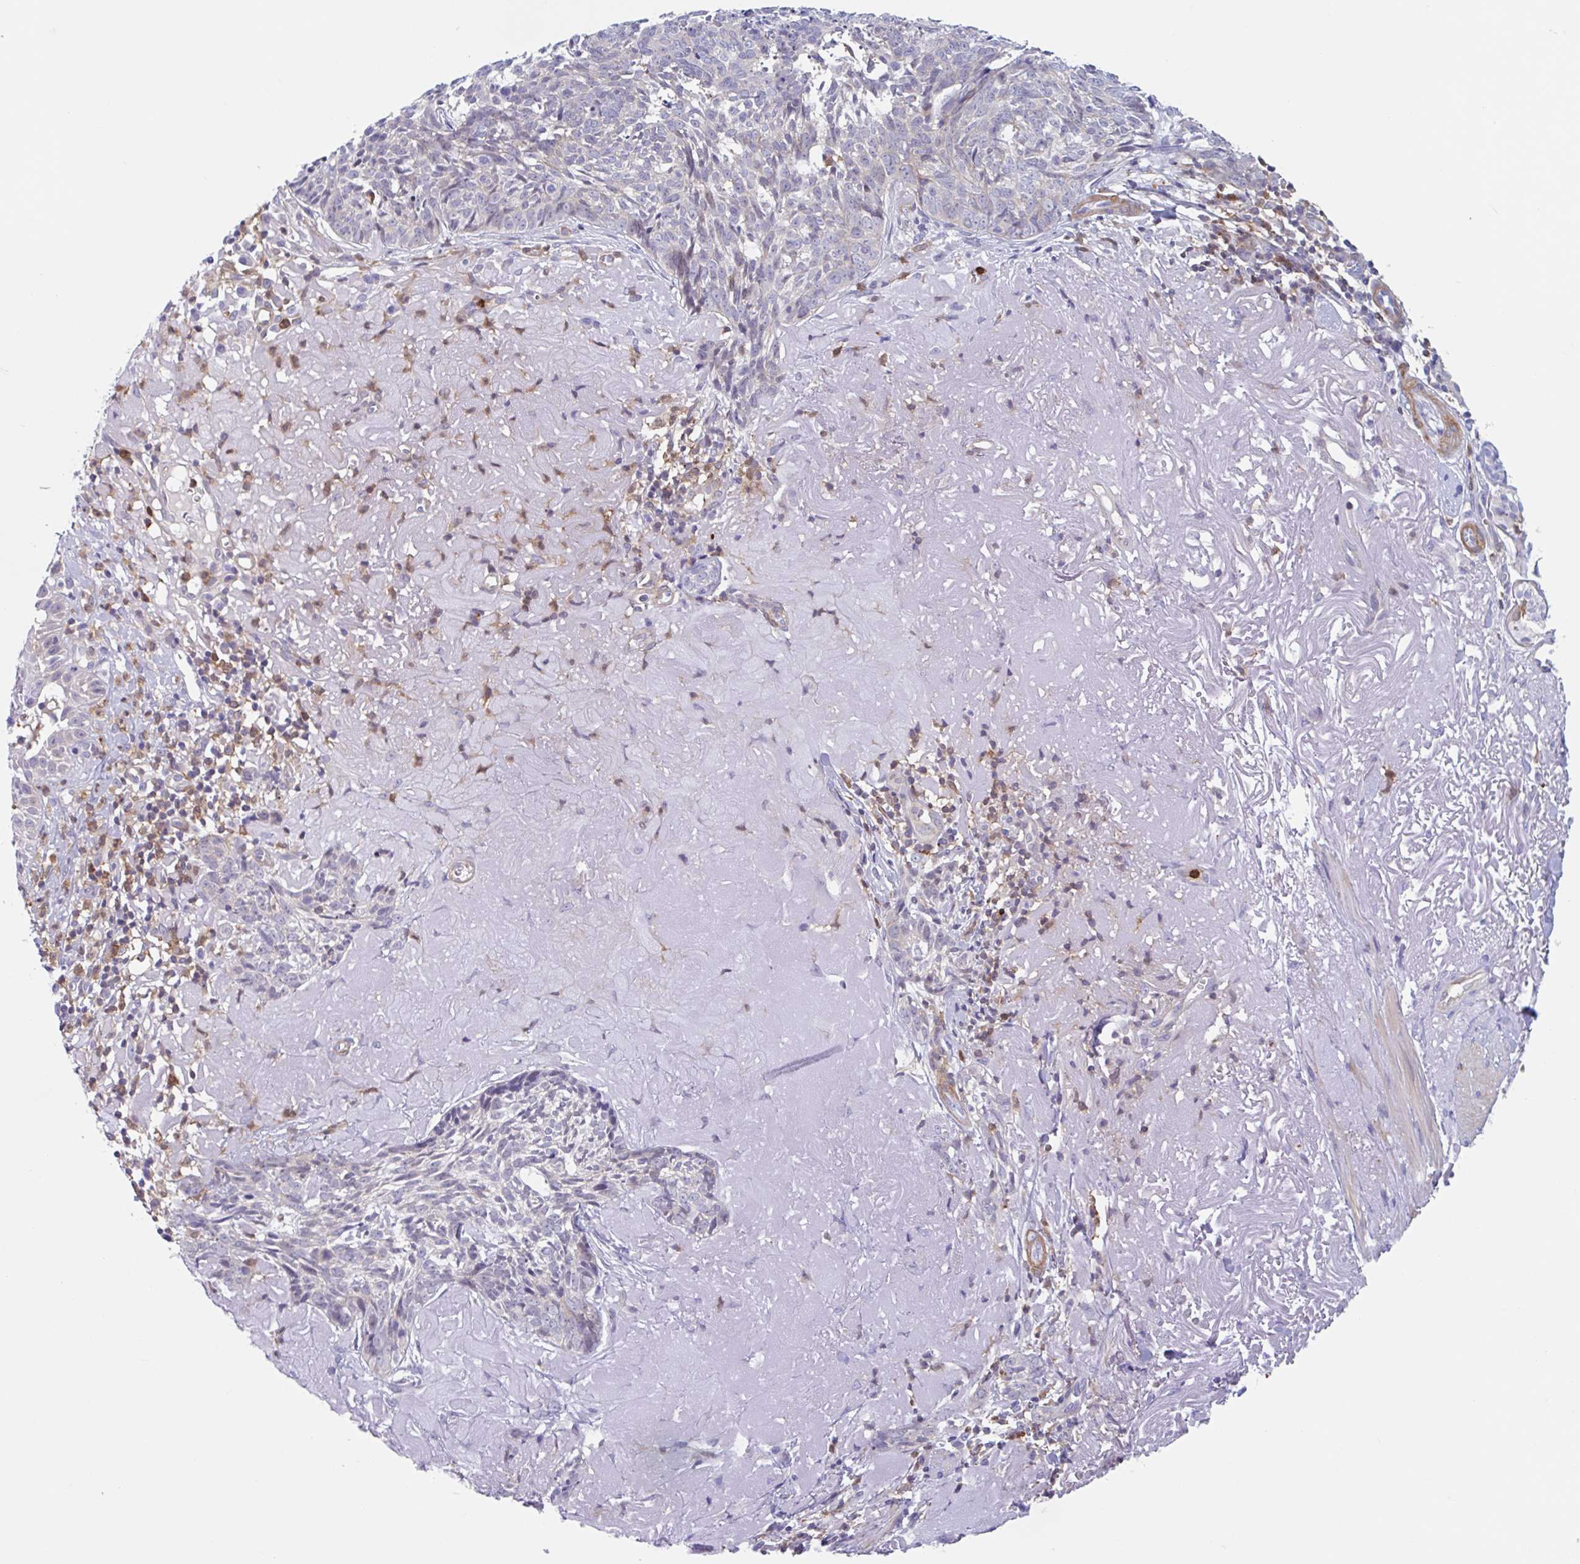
{"staining": {"intensity": "negative", "quantity": "none", "location": "none"}, "tissue": "skin cancer", "cell_type": "Tumor cells", "image_type": "cancer", "snomed": [{"axis": "morphology", "description": "Basal cell carcinoma"}, {"axis": "topography", "description": "Skin"}, {"axis": "topography", "description": "Skin of face"}], "caption": "Immunohistochemical staining of skin basal cell carcinoma shows no significant positivity in tumor cells. The staining was performed using DAB (3,3'-diaminobenzidine) to visualize the protein expression in brown, while the nuclei were stained in blue with hematoxylin (Magnification: 20x).", "gene": "EFHD1", "patient": {"sex": "female", "age": 95}}